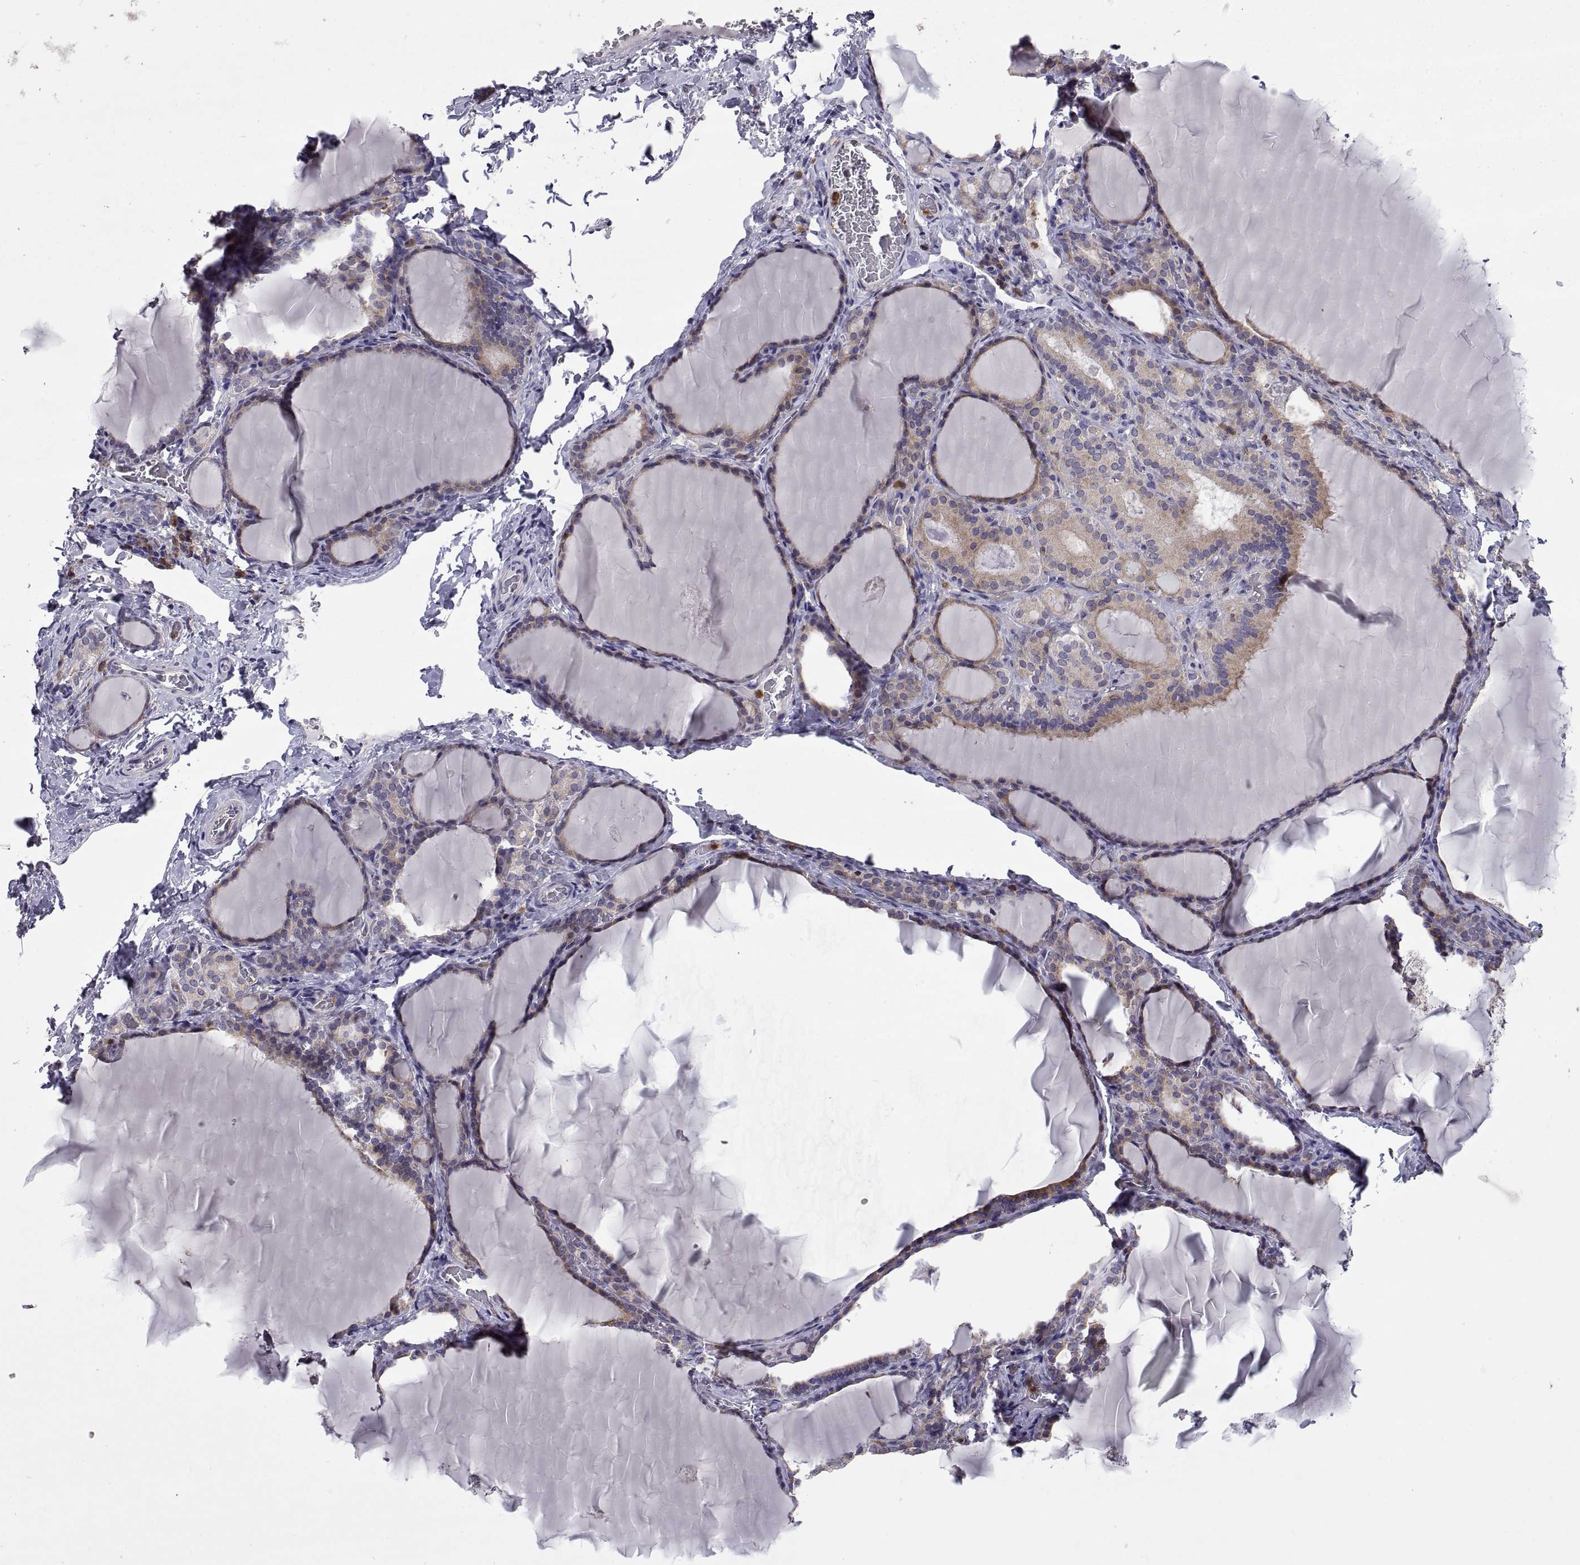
{"staining": {"intensity": "negative", "quantity": "none", "location": "none"}, "tissue": "thyroid gland", "cell_type": "Glandular cells", "image_type": "normal", "snomed": [{"axis": "morphology", "description": "Normal tissue, NOS"}, {"axis": "morphology", "description": "Hyperplasia, NOS"}, {"axis": "topography", "description": "Thyroid gland"}], "caption": "DAB (3,3'-diaminobenzidine) immunohistochemical staining of normal thyroid gland demonstrates no significant staining in glandular cells. (DAB (3,3'-diaminobenzidine) immunohistochemistry visualized using brightfield microscopy, high magnification).", "gene": "DOK3", "patient": {"sex": "female", "age": 27}}